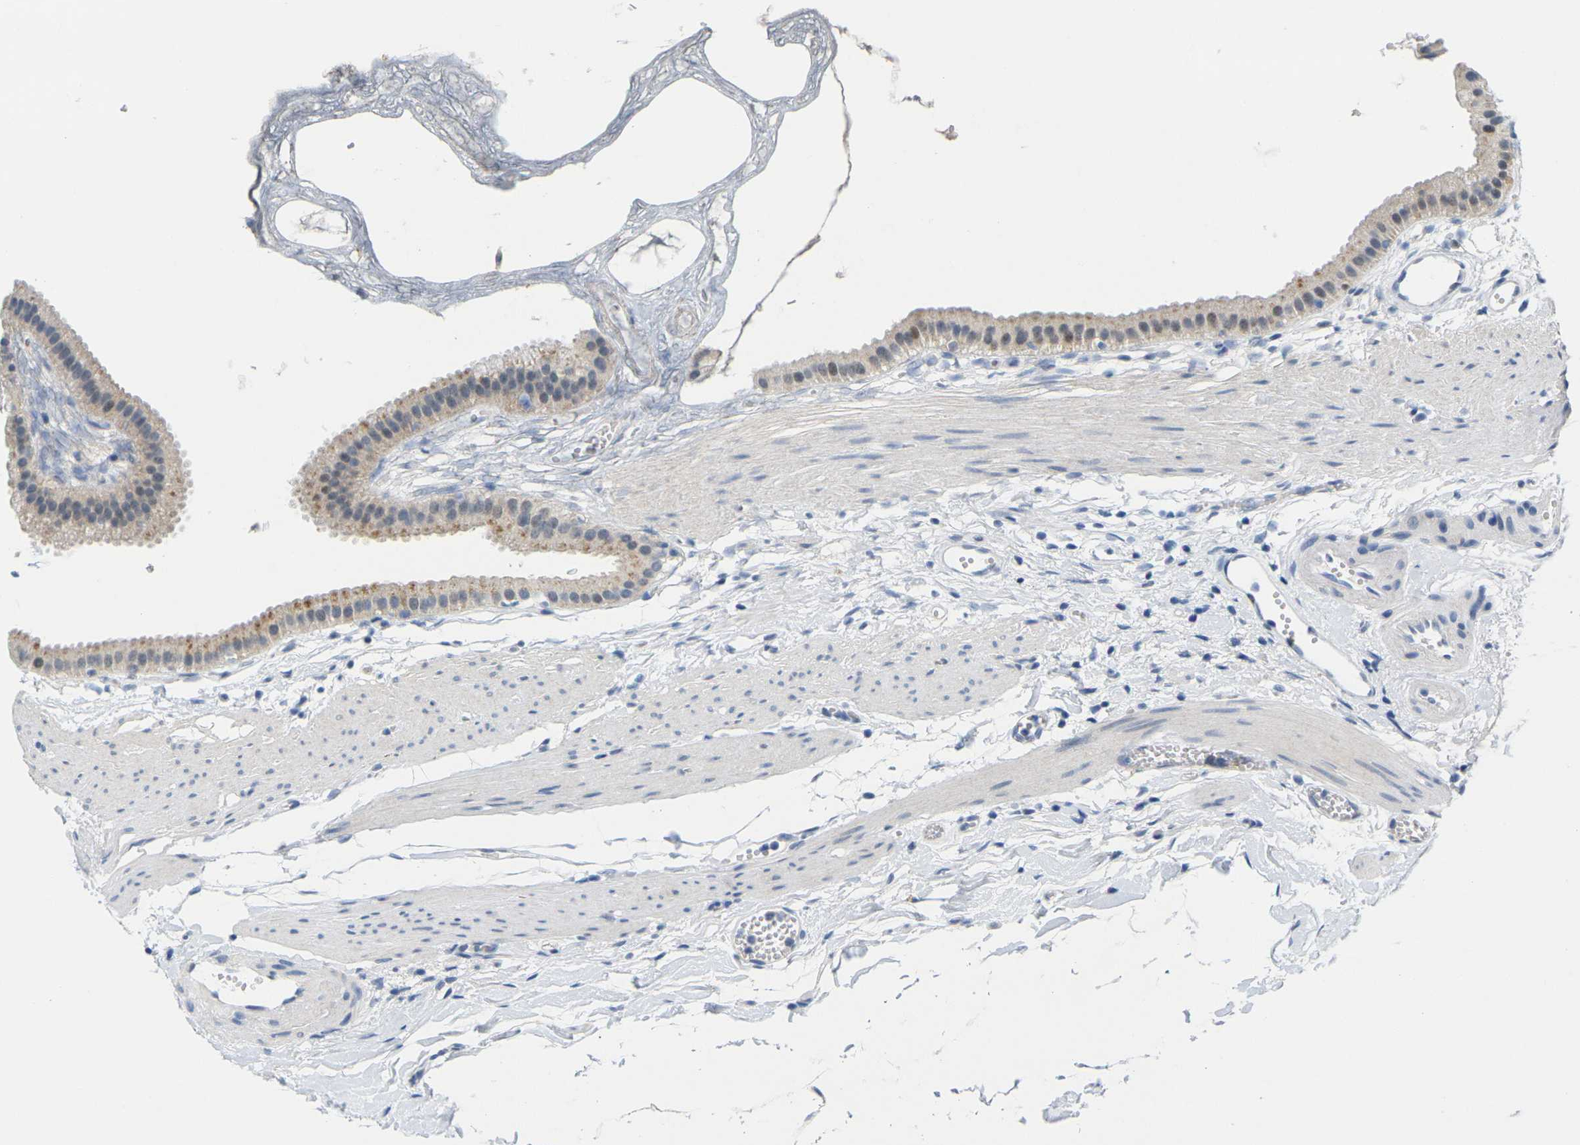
{"staining": {"intensity": "weak", "quantity": "25%-75%", "location": "cytoplasmic/membranous"}, "tissue": "gallbladder", "cell_type": "Glandular cells", "image_type": "normal", "snomed": [{"axis": "morphology", "description": "Normal tissue, NOS"}, {"axis": "topography", "description": "Gallbladder"}], "caption": "Brown immunohistochemical staining in unremarkable human gallbladder shows weak cytoplasmic/membranous expression in about 25%-75% of glandular cells. The staining was performed using DAB, with brown indicating positive protein expression. Nuclei are stained blue with hematoxylin.", "gene": "CDK2", "patient": {"sex": "female", "age": 64}}